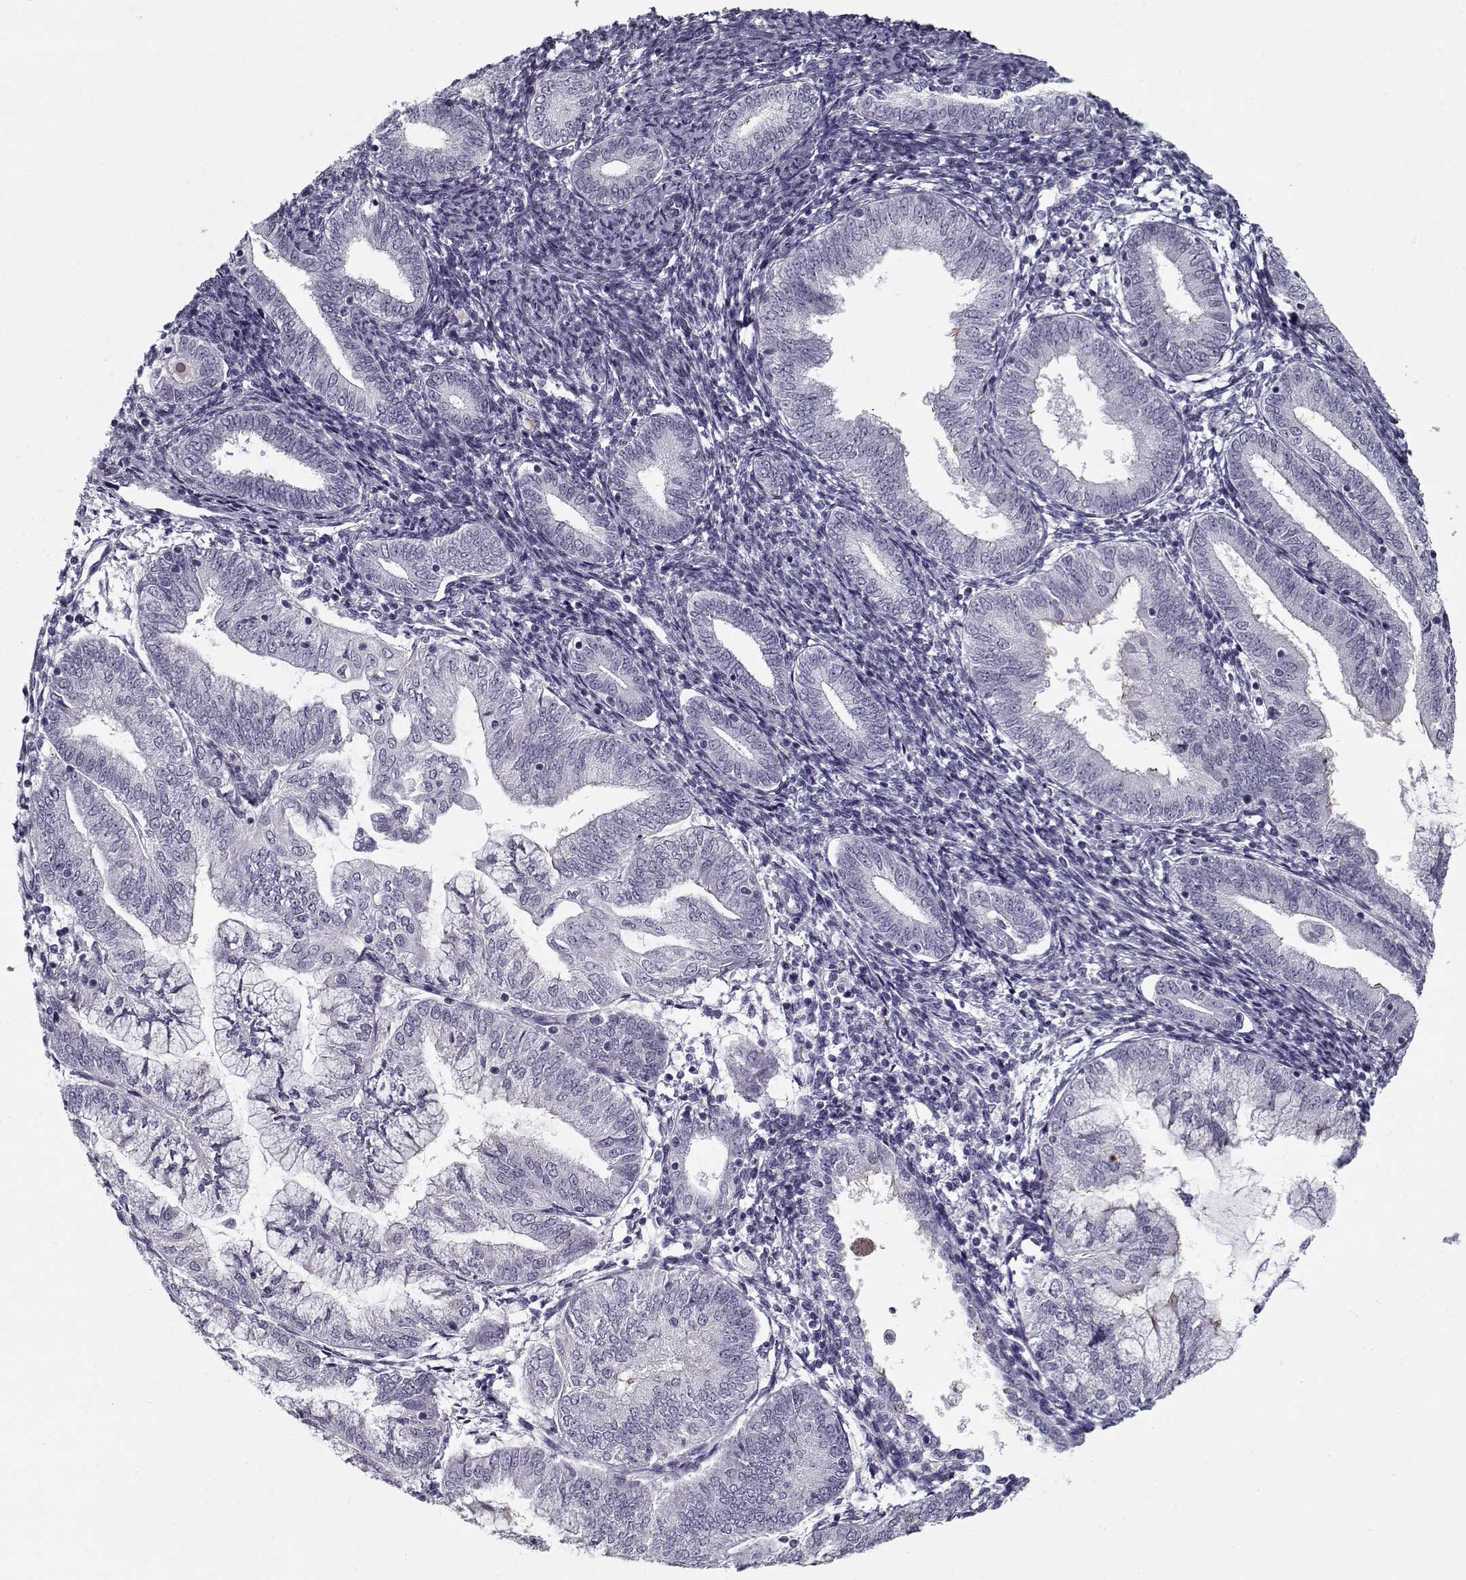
{"staining": {"intensity": "negative", "quantity": "none", "location": "none"}, "tissue": "endometrial cancer", "cell_type": "Tumor cells", "image_type": "cancer", "snomed": [{"axis": "morphology", "description": "Adenocarcinoma, NOS"}, {"axis": "topography", "description": "Endometrium"}], "caption": "Immunohistochemistry (IHC) of human endometrial cancer shows no expression in tumor cells.", "gene": "SPACA9", "patient": {"sex": "female", "age": 55}}